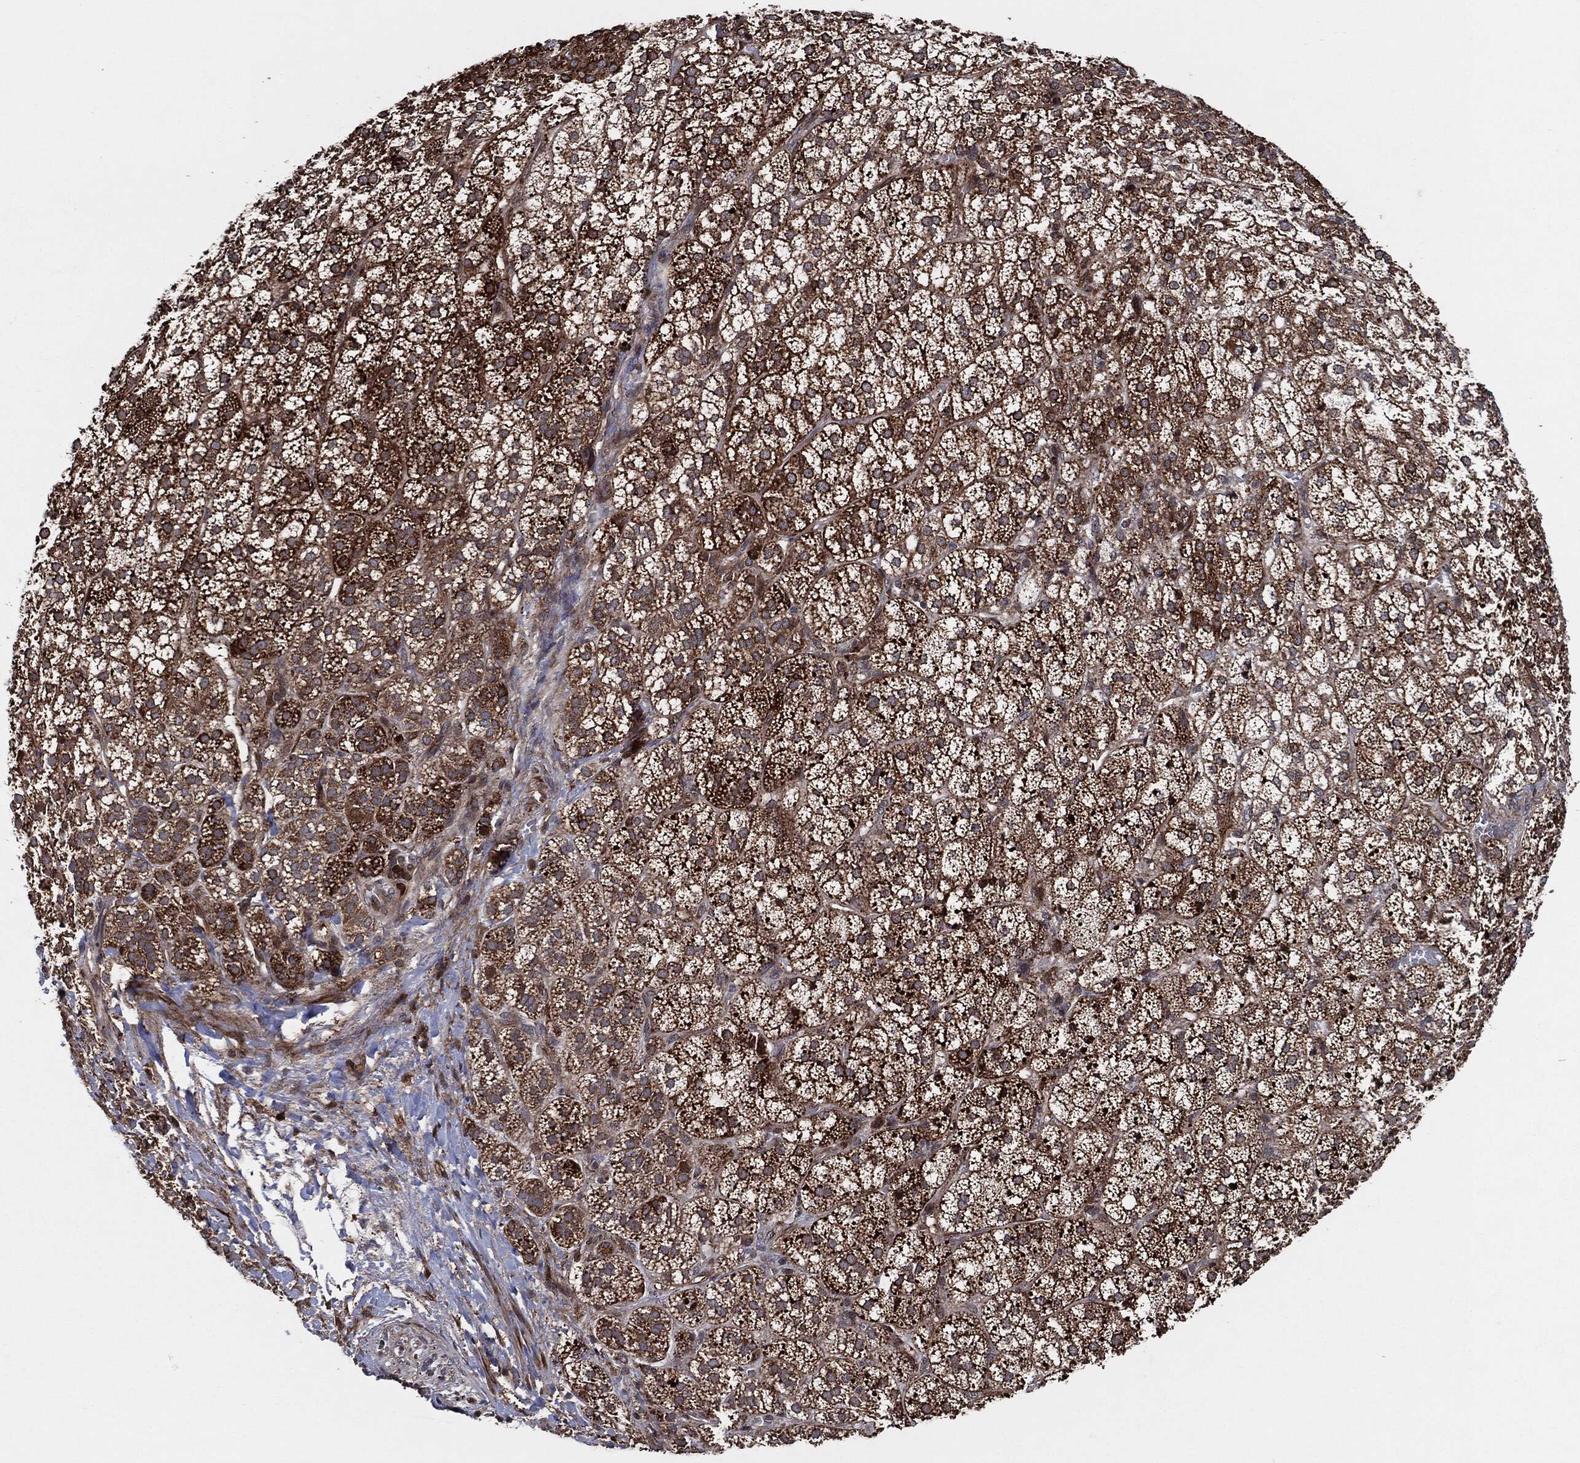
{"staining": {"intensity": "strong", "quantity": ">75%", "location": "cytoplasmic/membranous"}, "tissue": "adrenal gland", "cell_type": "Glandular cells", "image_type": "normal", "snomed": [{"axis": "morphology", "description": "Normal tissue, NOS"}, {"axis": "topography", "description": "Adrenal gland"}], "caption": "A brown stain highlights strong cytoplasmic/membranous positivity of a protein in glandular cells of benign human adrenal gland. (DAB (3,3'-diaminobenzidine) = brown stain, brightfield microscopy at high magnification).", "gene": "BCAR1", "patient": {"sex": "female", "age": 60}}